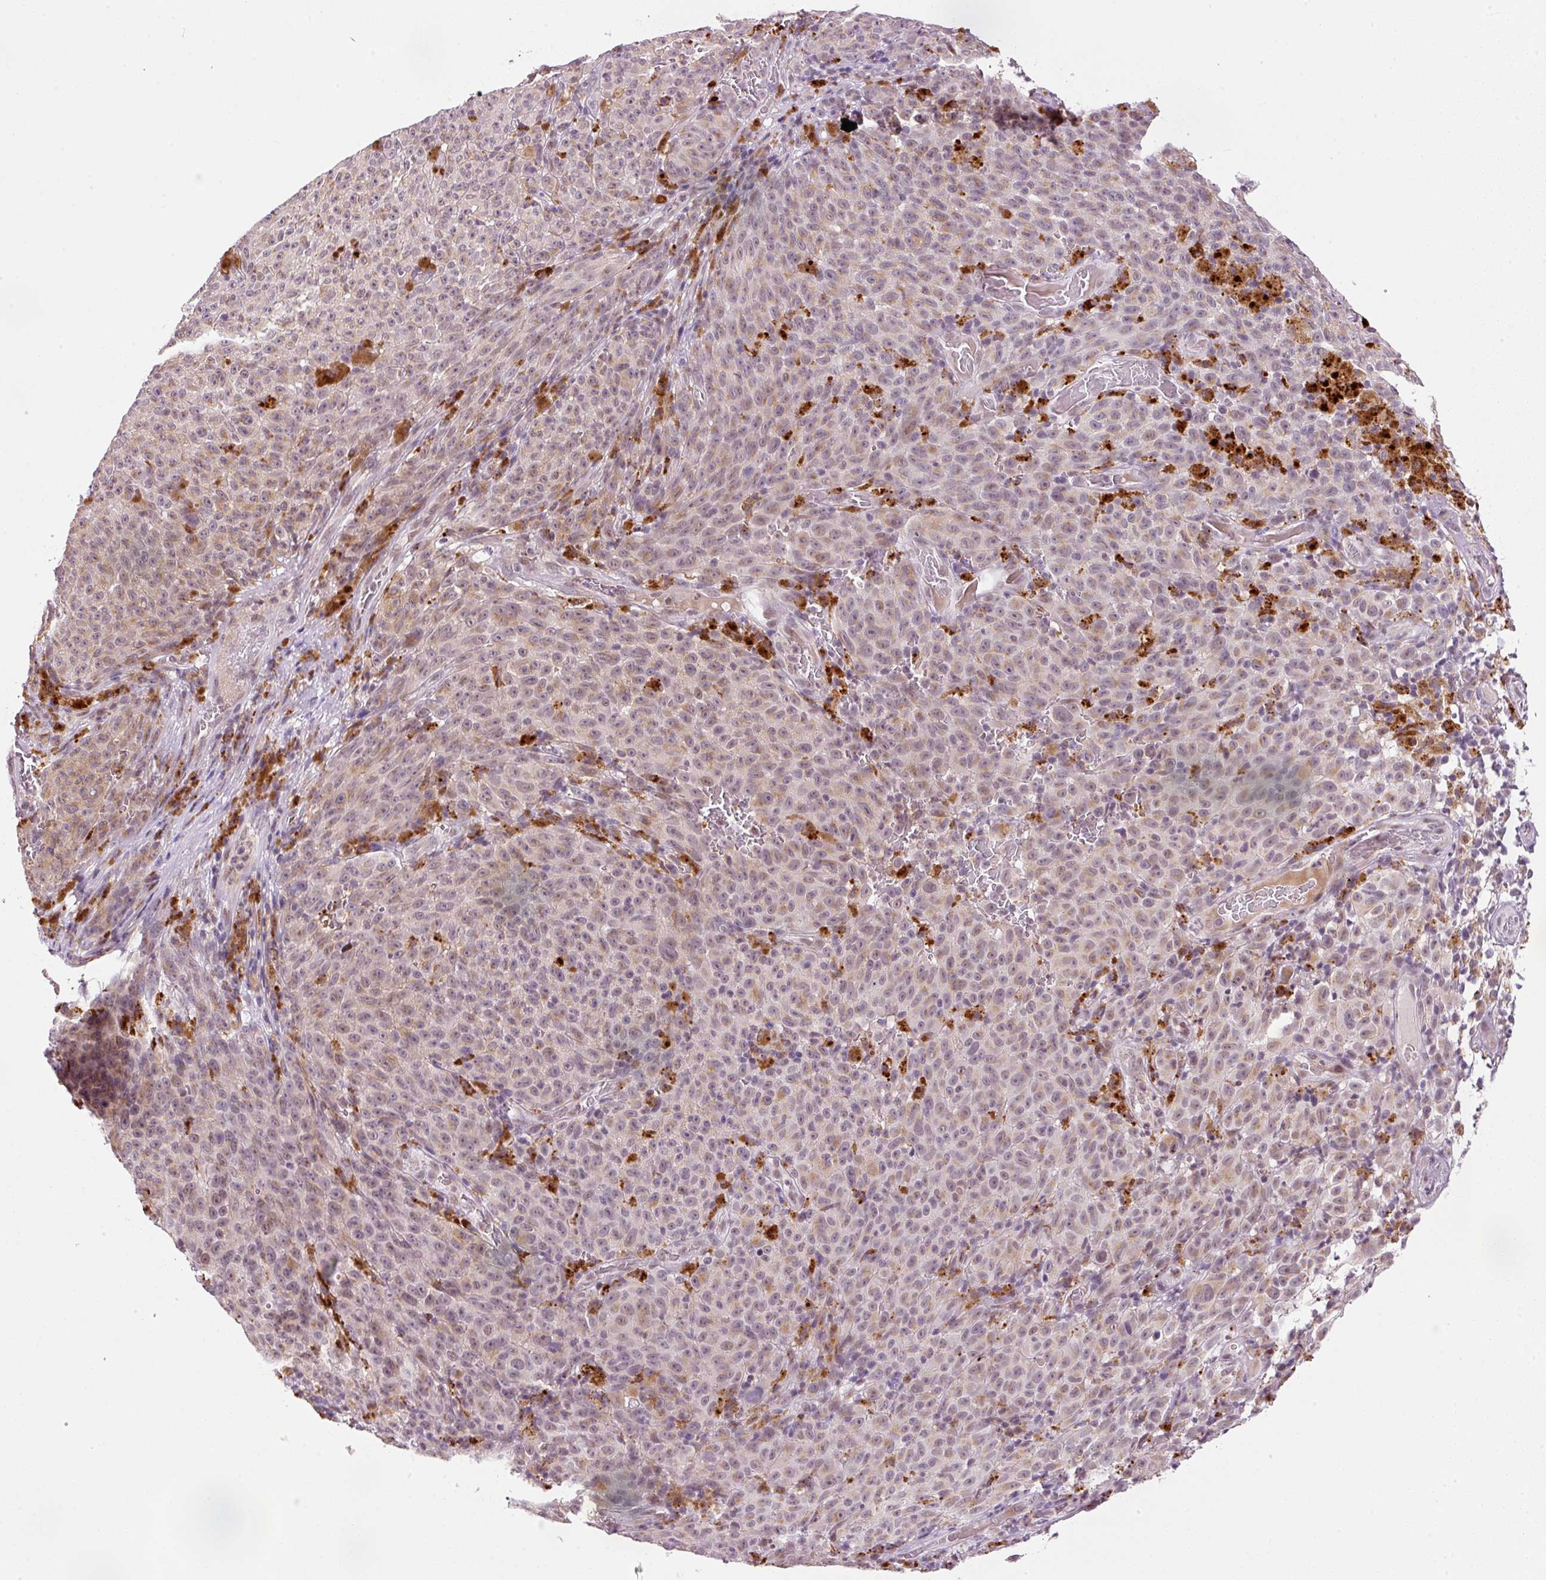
{"staining": {"intensity": "weak", "quantity": "<25%", "location": "cytoplasmic/membranous"}, "tissue": "melanoma", "cell_type": "Tumor cells", "image_type": "cancer", "snomed": [{"axis": "morphology", "description": "Malignant melanoma, NOS"}, {"axis": "topography", "description": "Skin"}], "caption": "Histopathology image shows no significant protein positivity in tumor cells of malignant melanoma.", "gene": "ZNF639", "patient": {"sex": "female", "age": 82}}